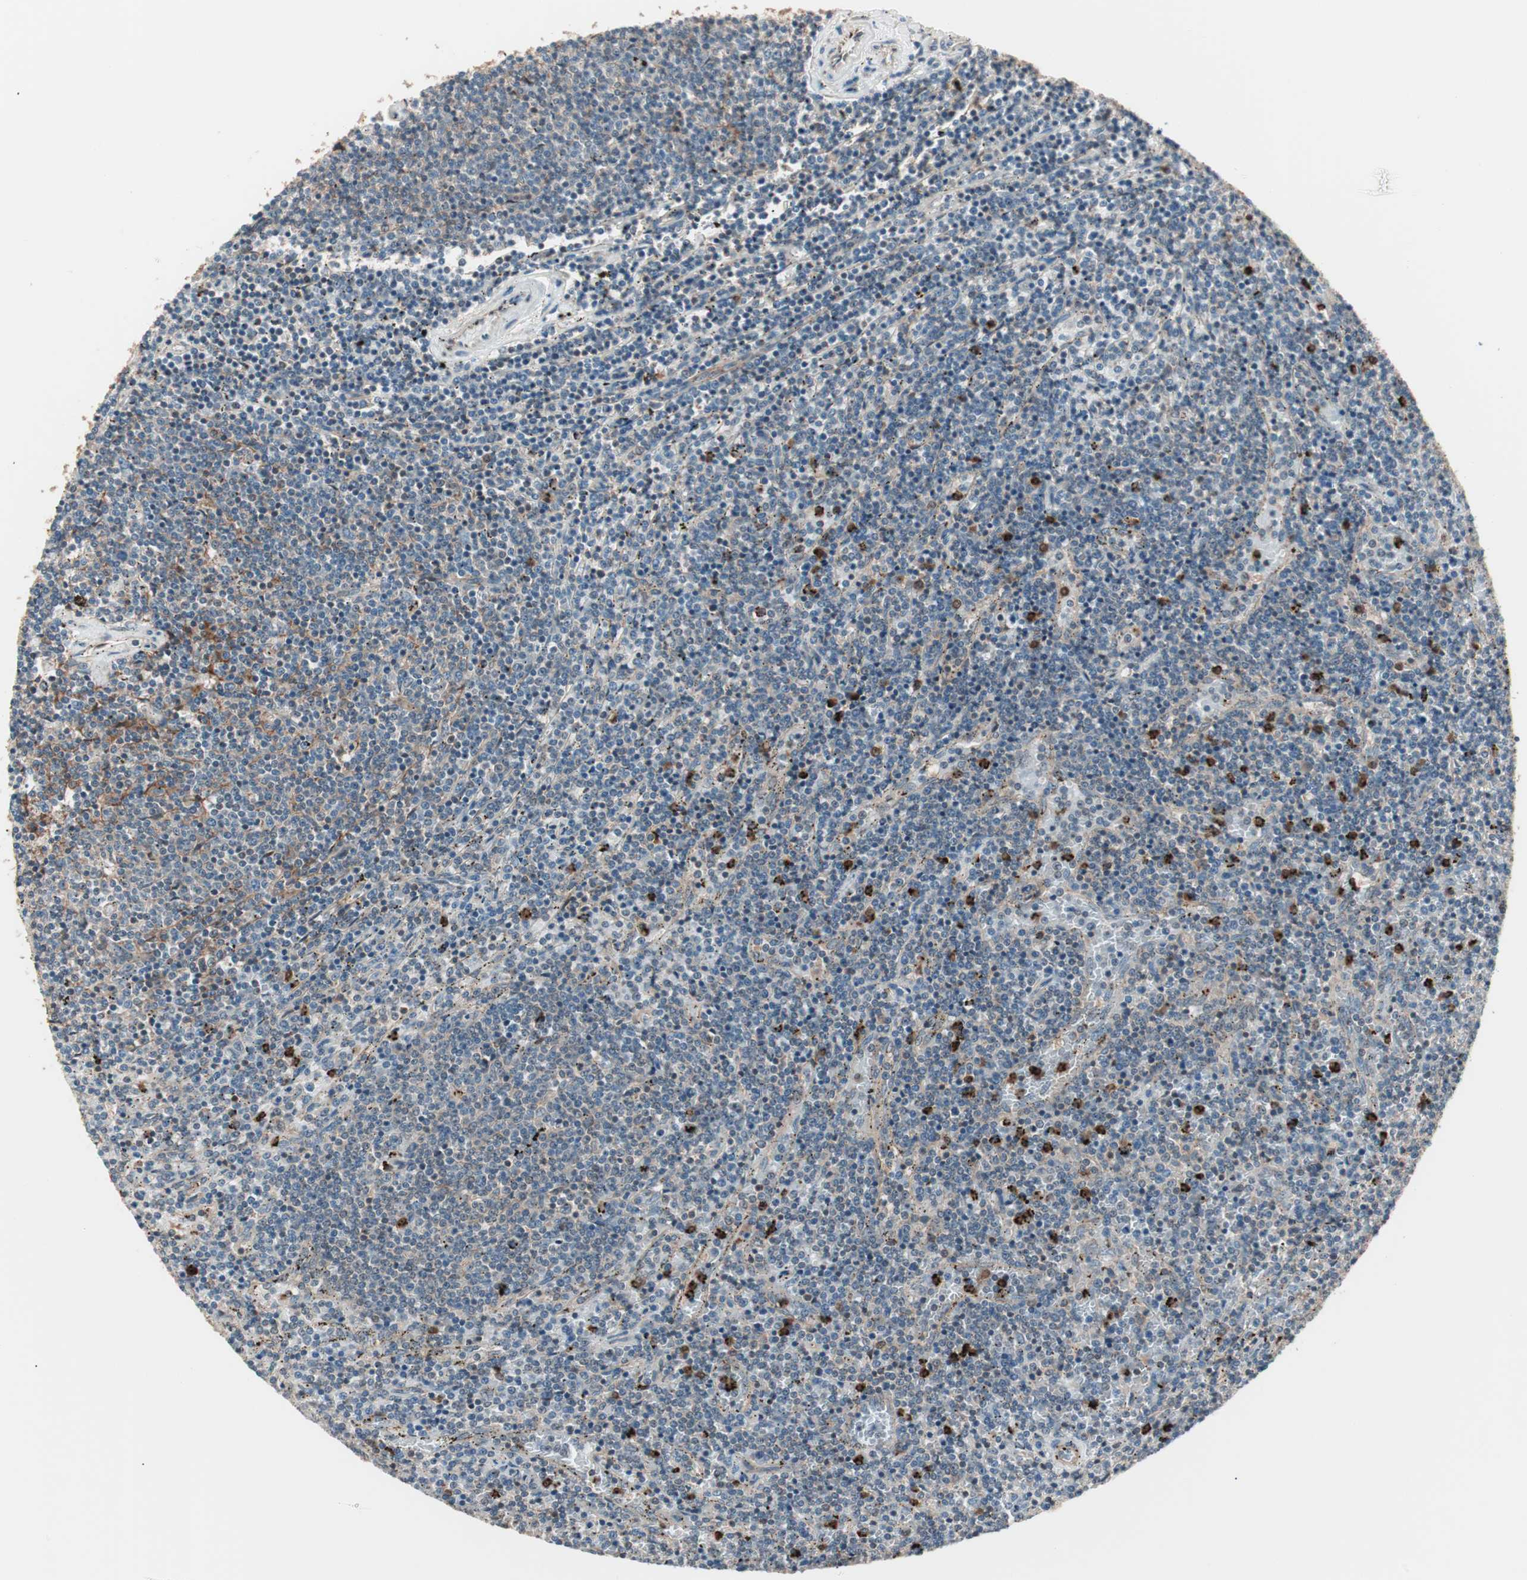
{"staining": {"intensity": "weak", "quantity": "25%-75%", "location": "cytoplasmic/membranous"}, "tissue": "lymphoma", "cell_type": "Tumor cells", "image_type": "cancer", "snomed": [{"axis": "morphology", "description": "Malignant lymphoma, non-Hodgkin's type, Low grade"}, {"axis": "topography", "description": "Spleen"}], "caption": "About 25%-75% of tumor cells in lymphoma reveal weak cytoplasmic/membranous protein positivity as visualized by brown immunohistochemical staining.", "gene": "TSG101", "patient": {"sex": "female", "age": 50}}